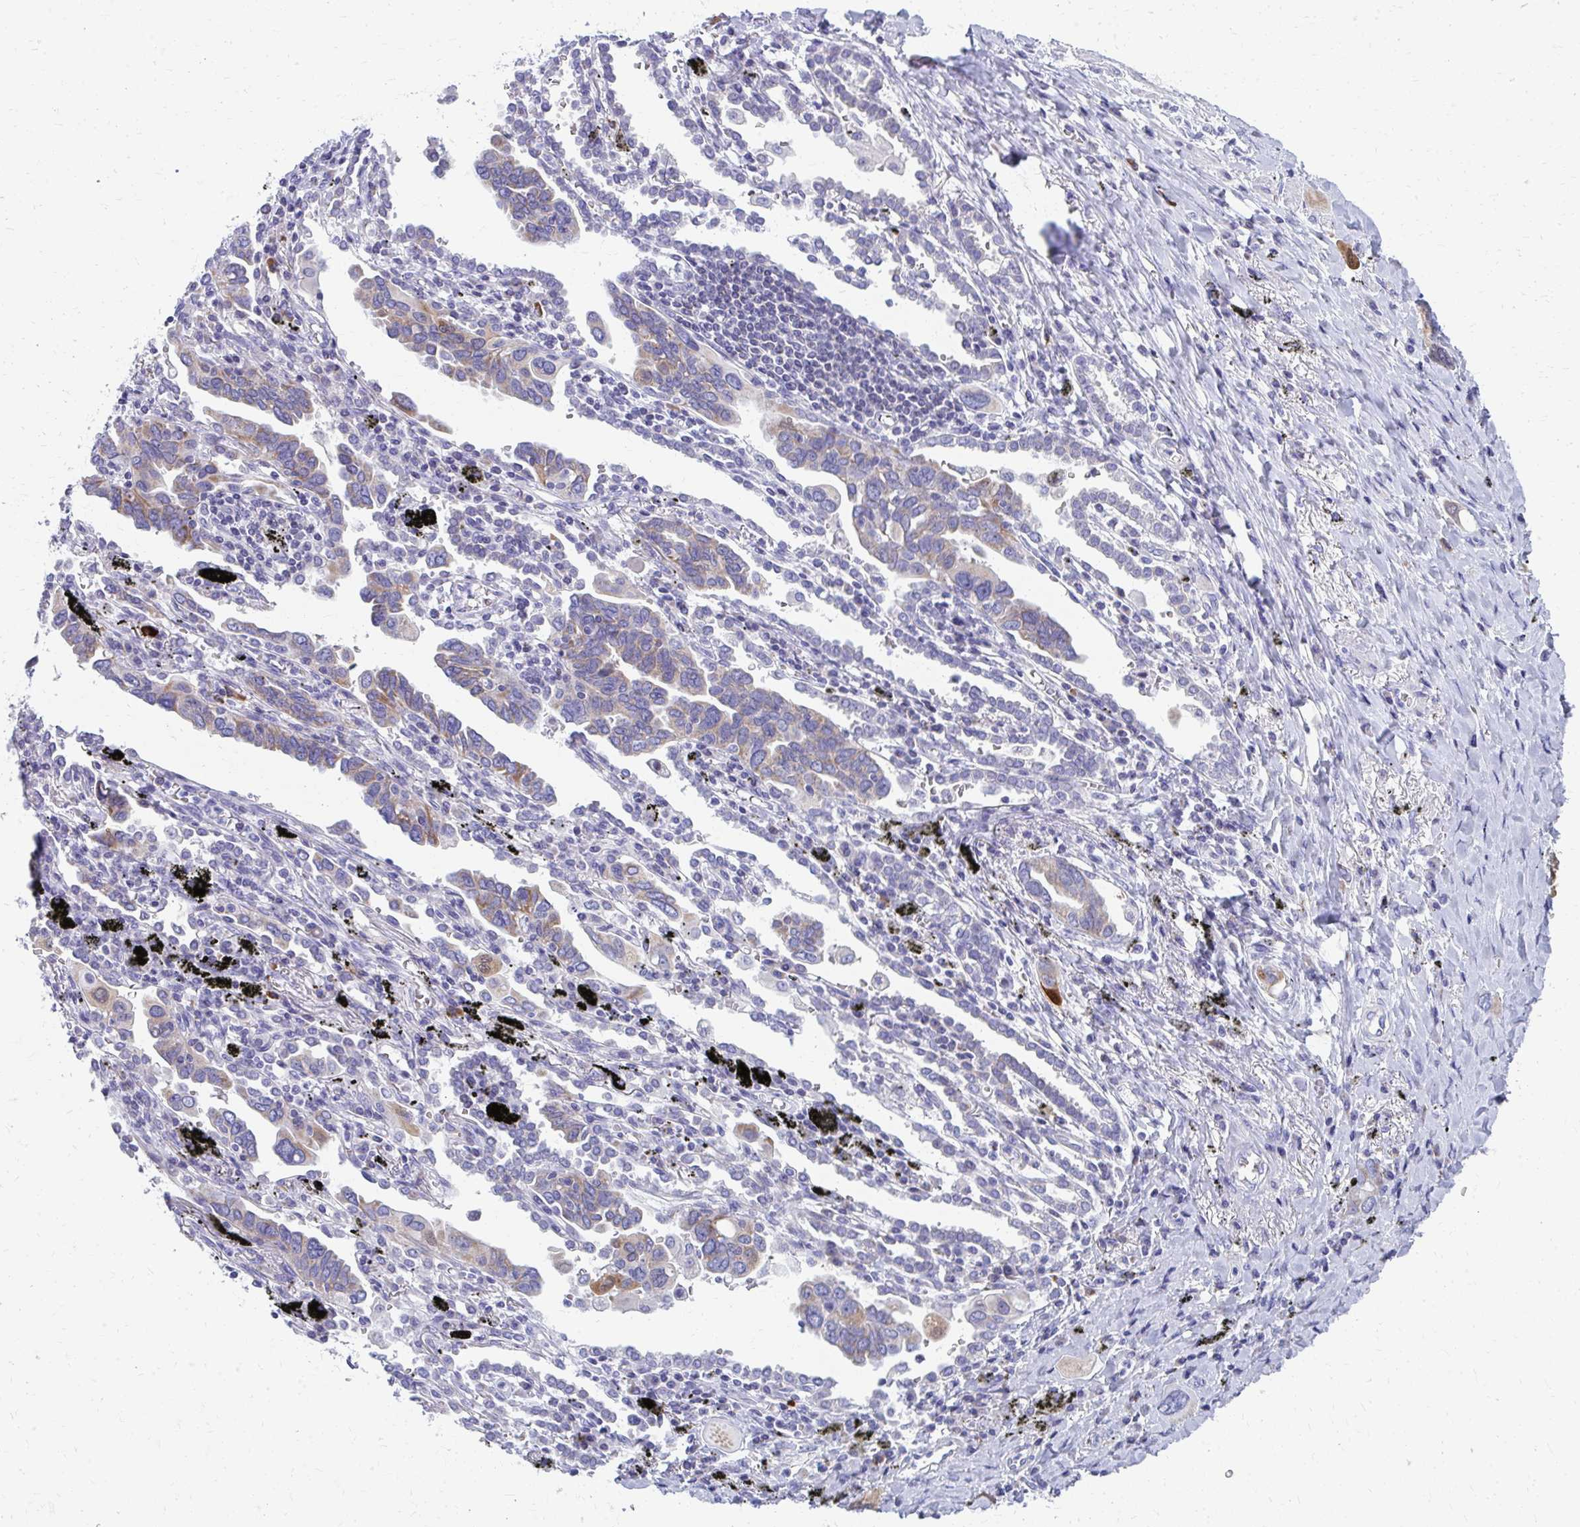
{"staining": {"intensity": "moderate", "quantity": "<25%", "location": "cytoplasmic/membranous"}, "tissue": "lung cancer", "cell_type": "Tumor cells", "image_type": "cancer", "snomed": [{"axis": "morphology", "description": "Adenocarcinoma, NOS"}, {"axis": "topography", "description": "Lung"}], "caption": "This is a histology image of immunohistochemistry (IHC) staining of lung cancer (adenocarcinoma), which shows moderate staining in the cytoplasmic/membranous of tumor cells.", "gene": "IL37", "patient": {"sex": "male", "age": 76}}